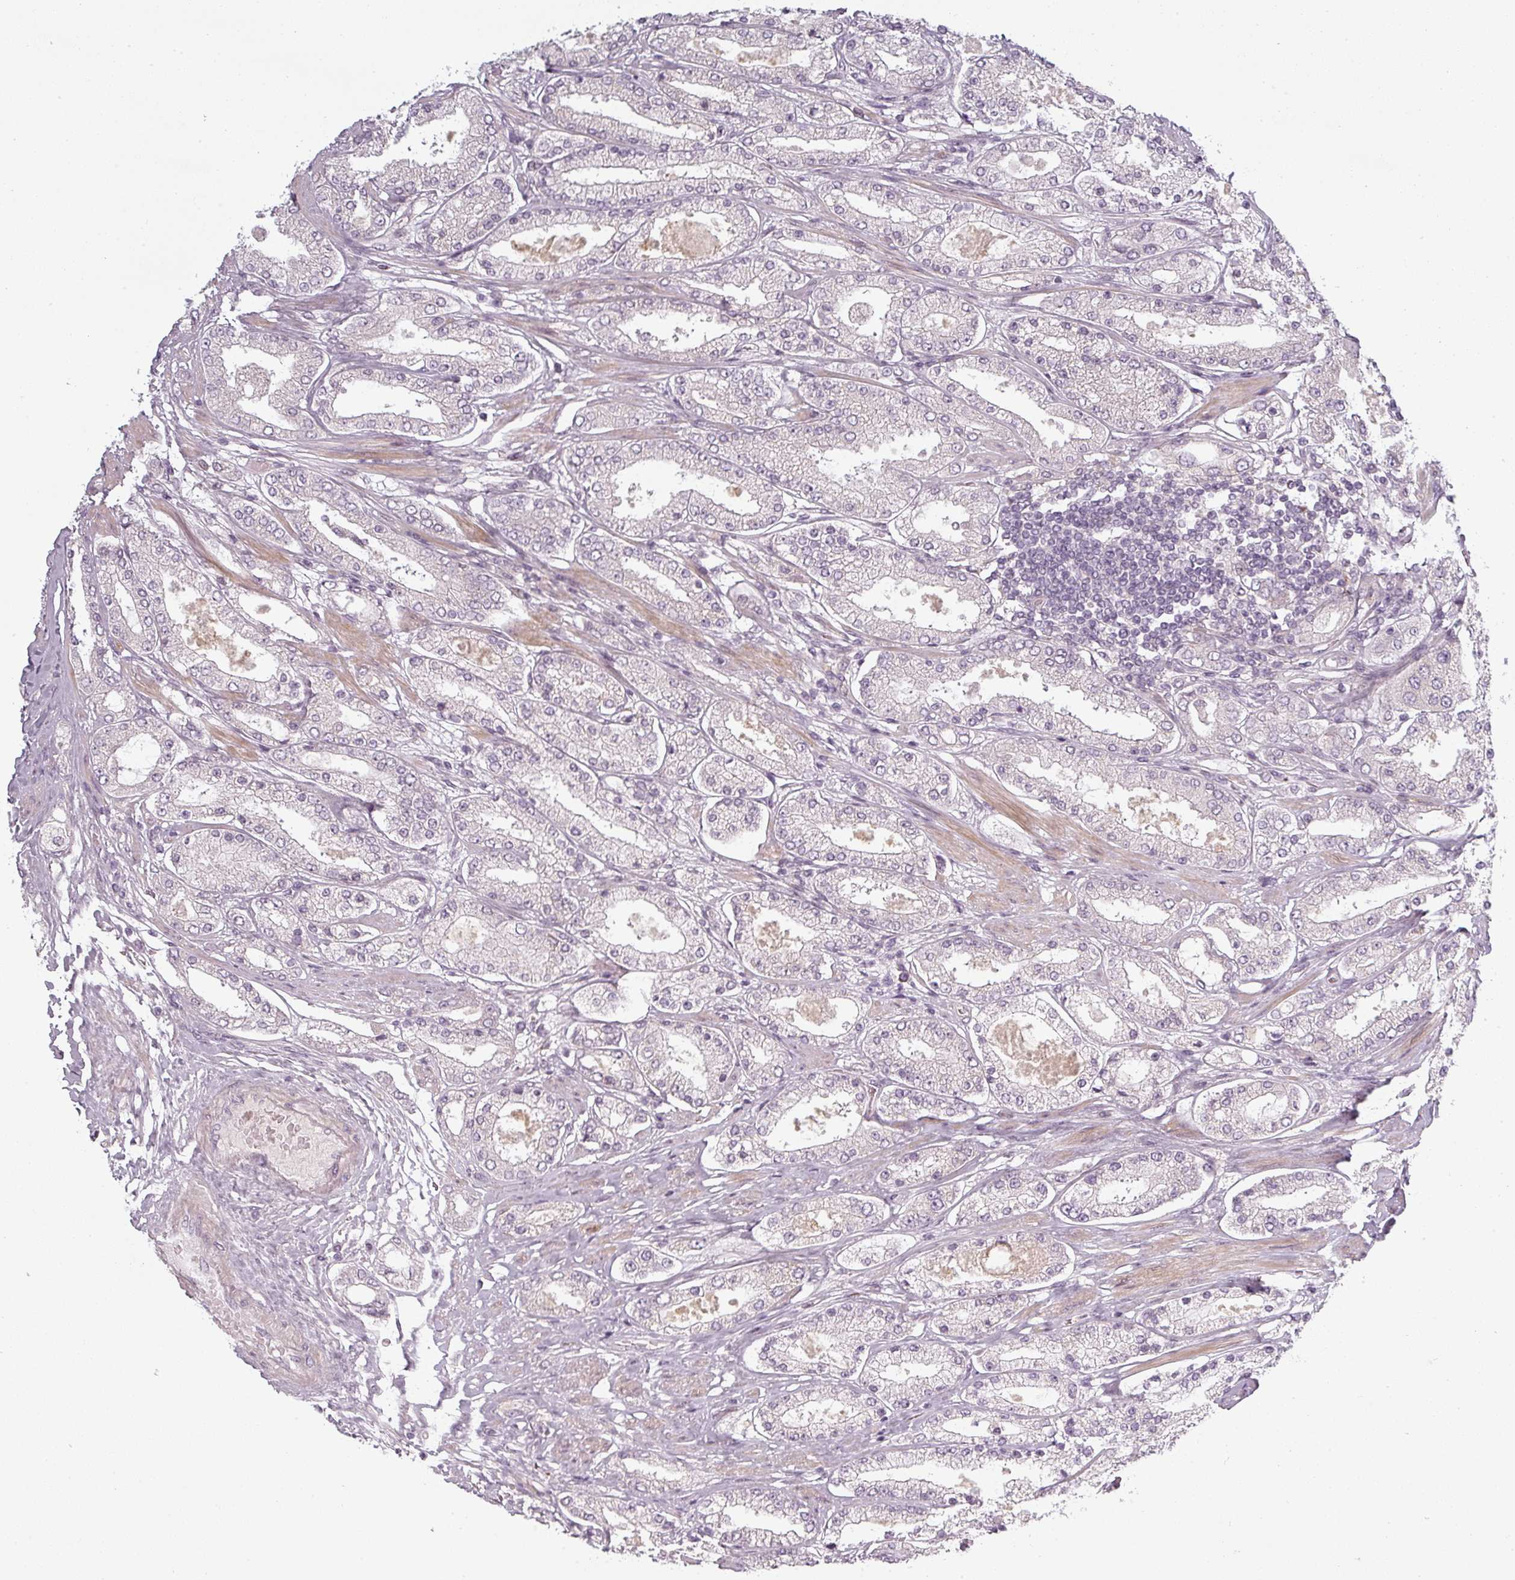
{"staining": {"intensity": "negative", "quantity": "none", "location": "none"}, "tissue": "prostate cancer", "cell_type": "Tumor cells", "image_type": "cancer", "snomed": [{"axis": "morphology", "description": "Adenocarcinoma, High grade"}, {"axis": "topography", "description": "Prostate"}], "caption": "Immunohistochemistry (IHC) photomicrograph of high-grade adenocarcinoma (prostate) stained for a protein (brown), which reveals no positivity in tumor cells. The staining was performed using DAB (3,3'-diaminobenzidine) to visualize the protein expression in brown, while the nuclei were stained in blue with hematoxylin (Magnification: 20x).", "gene": "SLC16A9", "patient": {"sex": "male", "age": 69}}